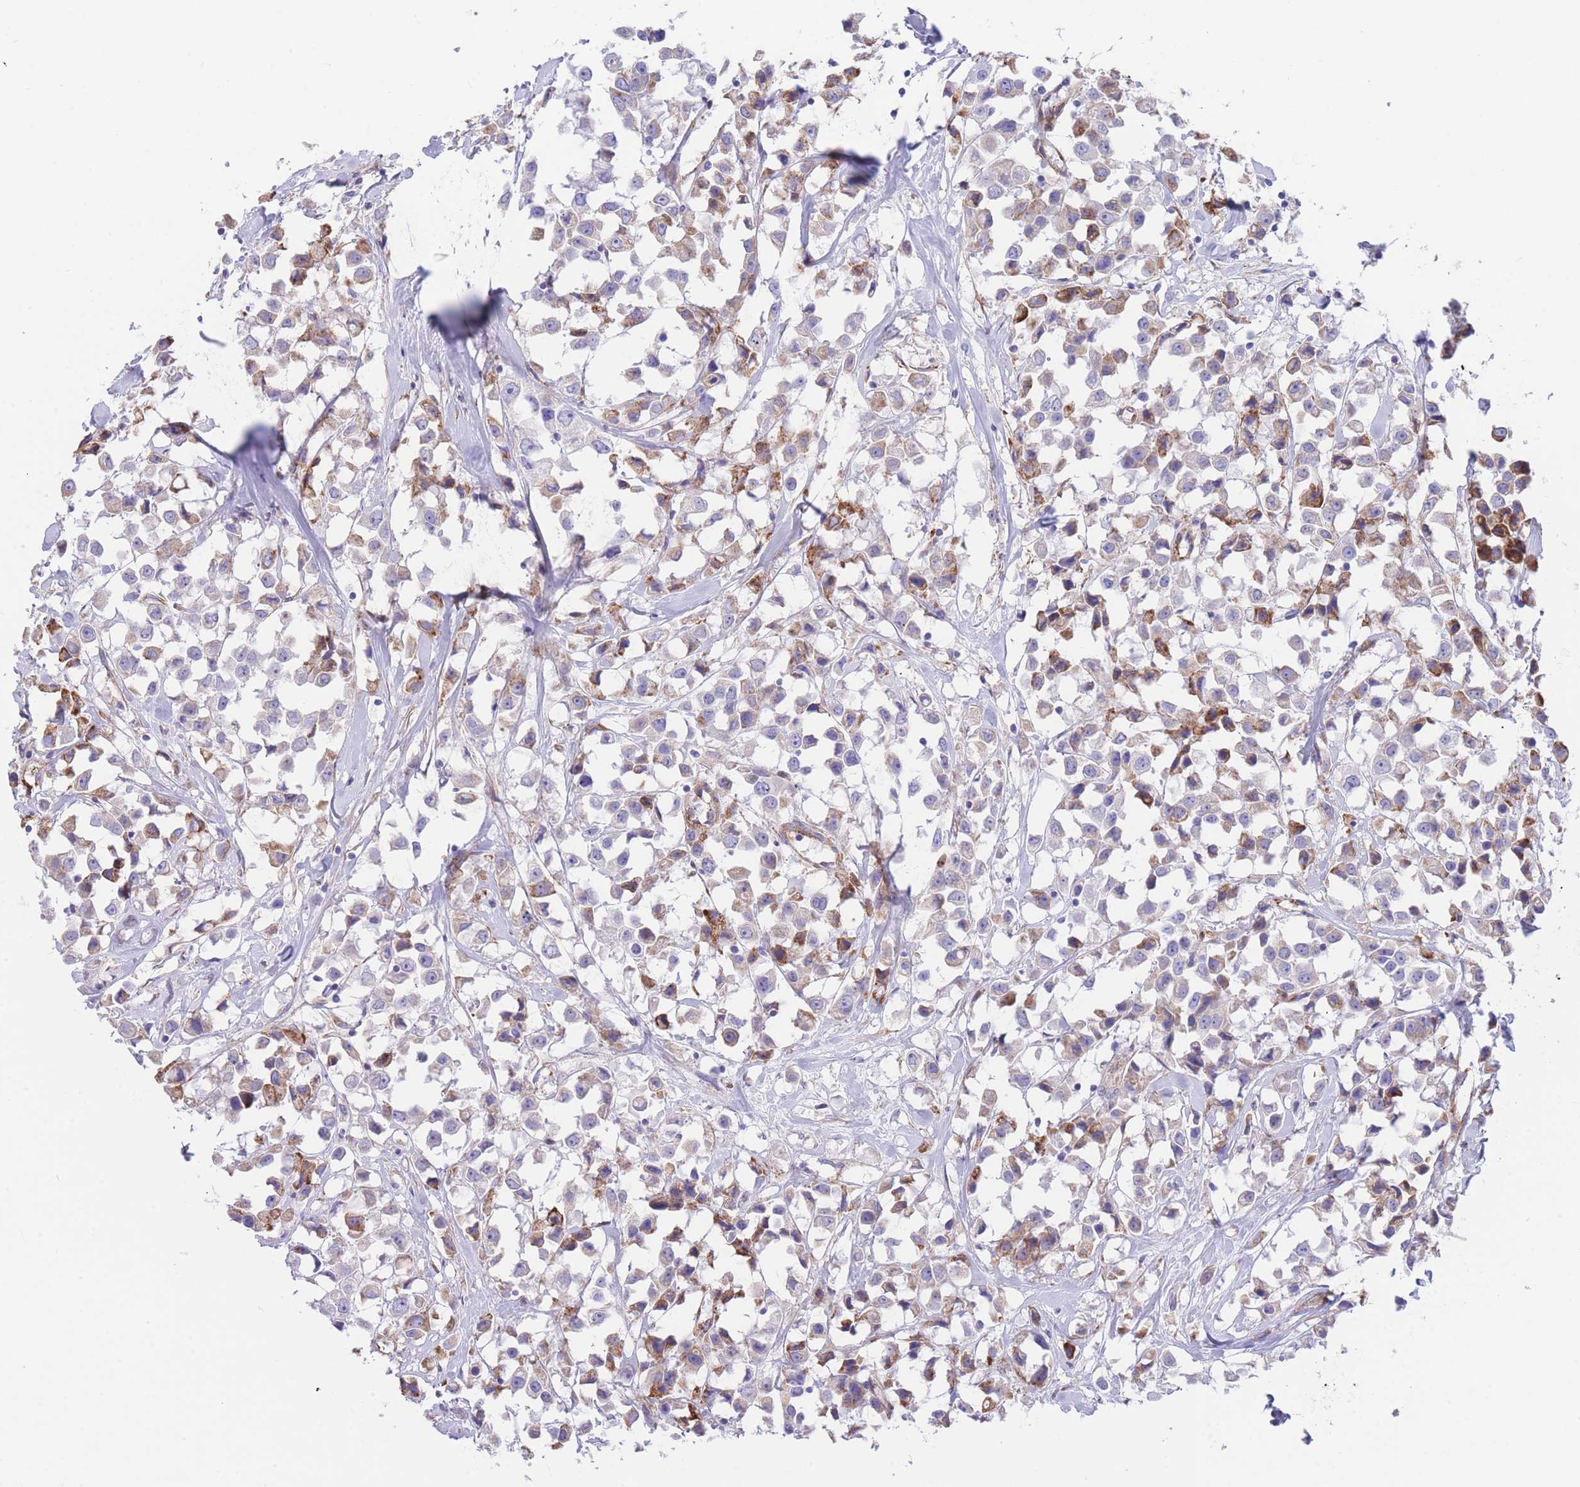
{"staining": {"intensity": "moderate", "quantity": "25%-75%", "location": "cytoplasmic/membranous"}, "tissue": "breast cancer", "cell_type": "Tumor cells", "image_type": "cancer", "snomed": [{"axis": "morphology", "description": "Duct carcinoma"}, {"axis": "topography", "description": "Breast"}], "caption": "Moderate cytoplasmic/membranous protein positivity is identified in about 25%-75% of tumor cells in breast cancer (infiltrating ductal carcinoma).", "gene": "DET1", "patient": {"sex": "female", "age": 61}}